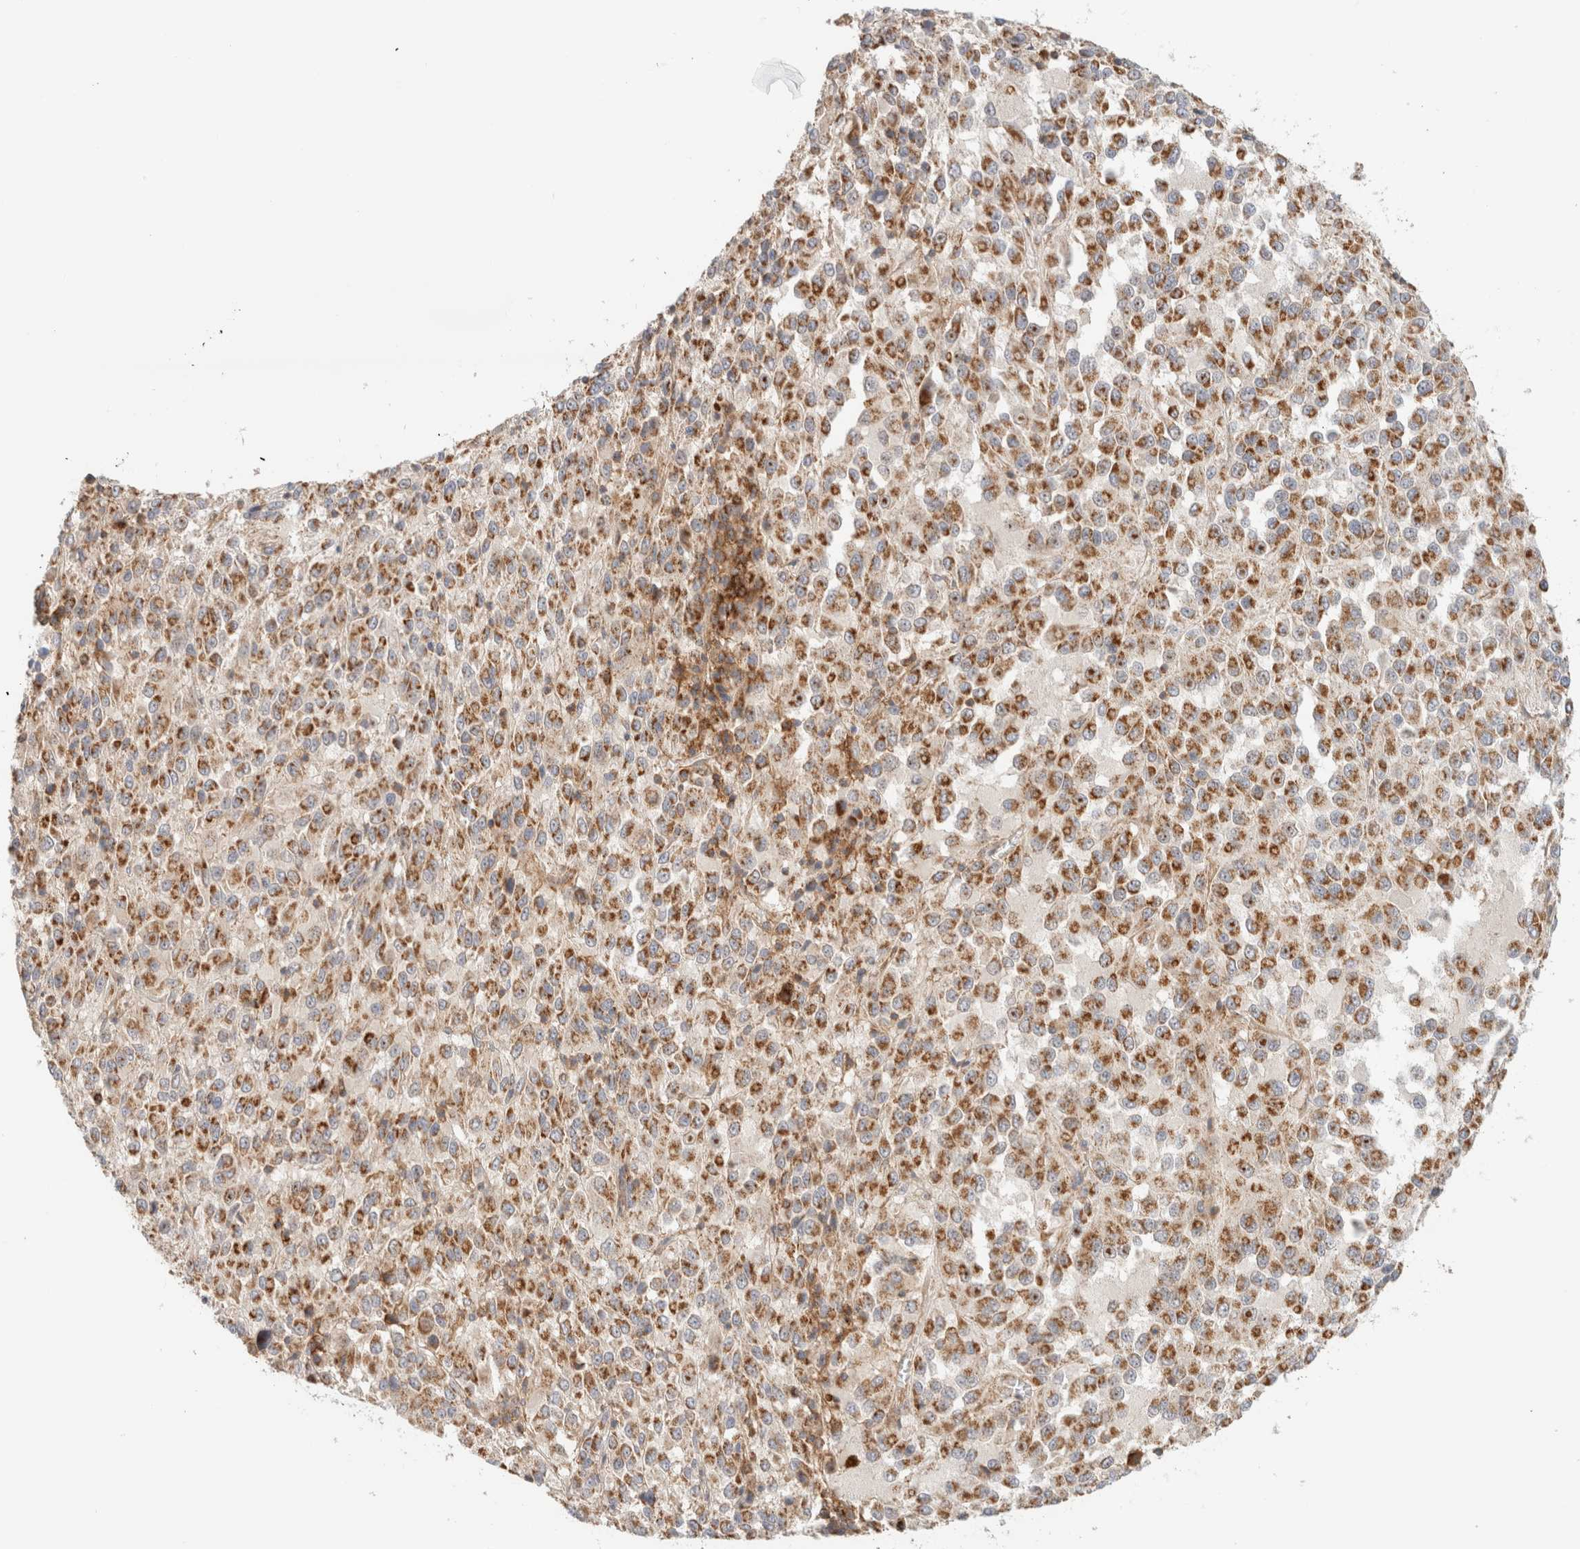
{"staining": {"intensity": "strong", "quantity": ">75%", "location": "cytoplasmic/membranous"}, "tissue": "melanoma", "cell_type": "Tumor cells", "image_type": "cancer", "snomed": [{"axis": "morphology", "description": "Malignant melanoma, Metastatic site"}, {"axis": "topography", "description": "Lung"}], "caption": "Human malignant melanoma (metastatic site) stained for a protein (brown) demonstrates strong cytoplasmic/membranous positive expression in approximately >75% of tumor cells.", "gene": "MRM3", "patient": {"sex": "male", "age": 64}}